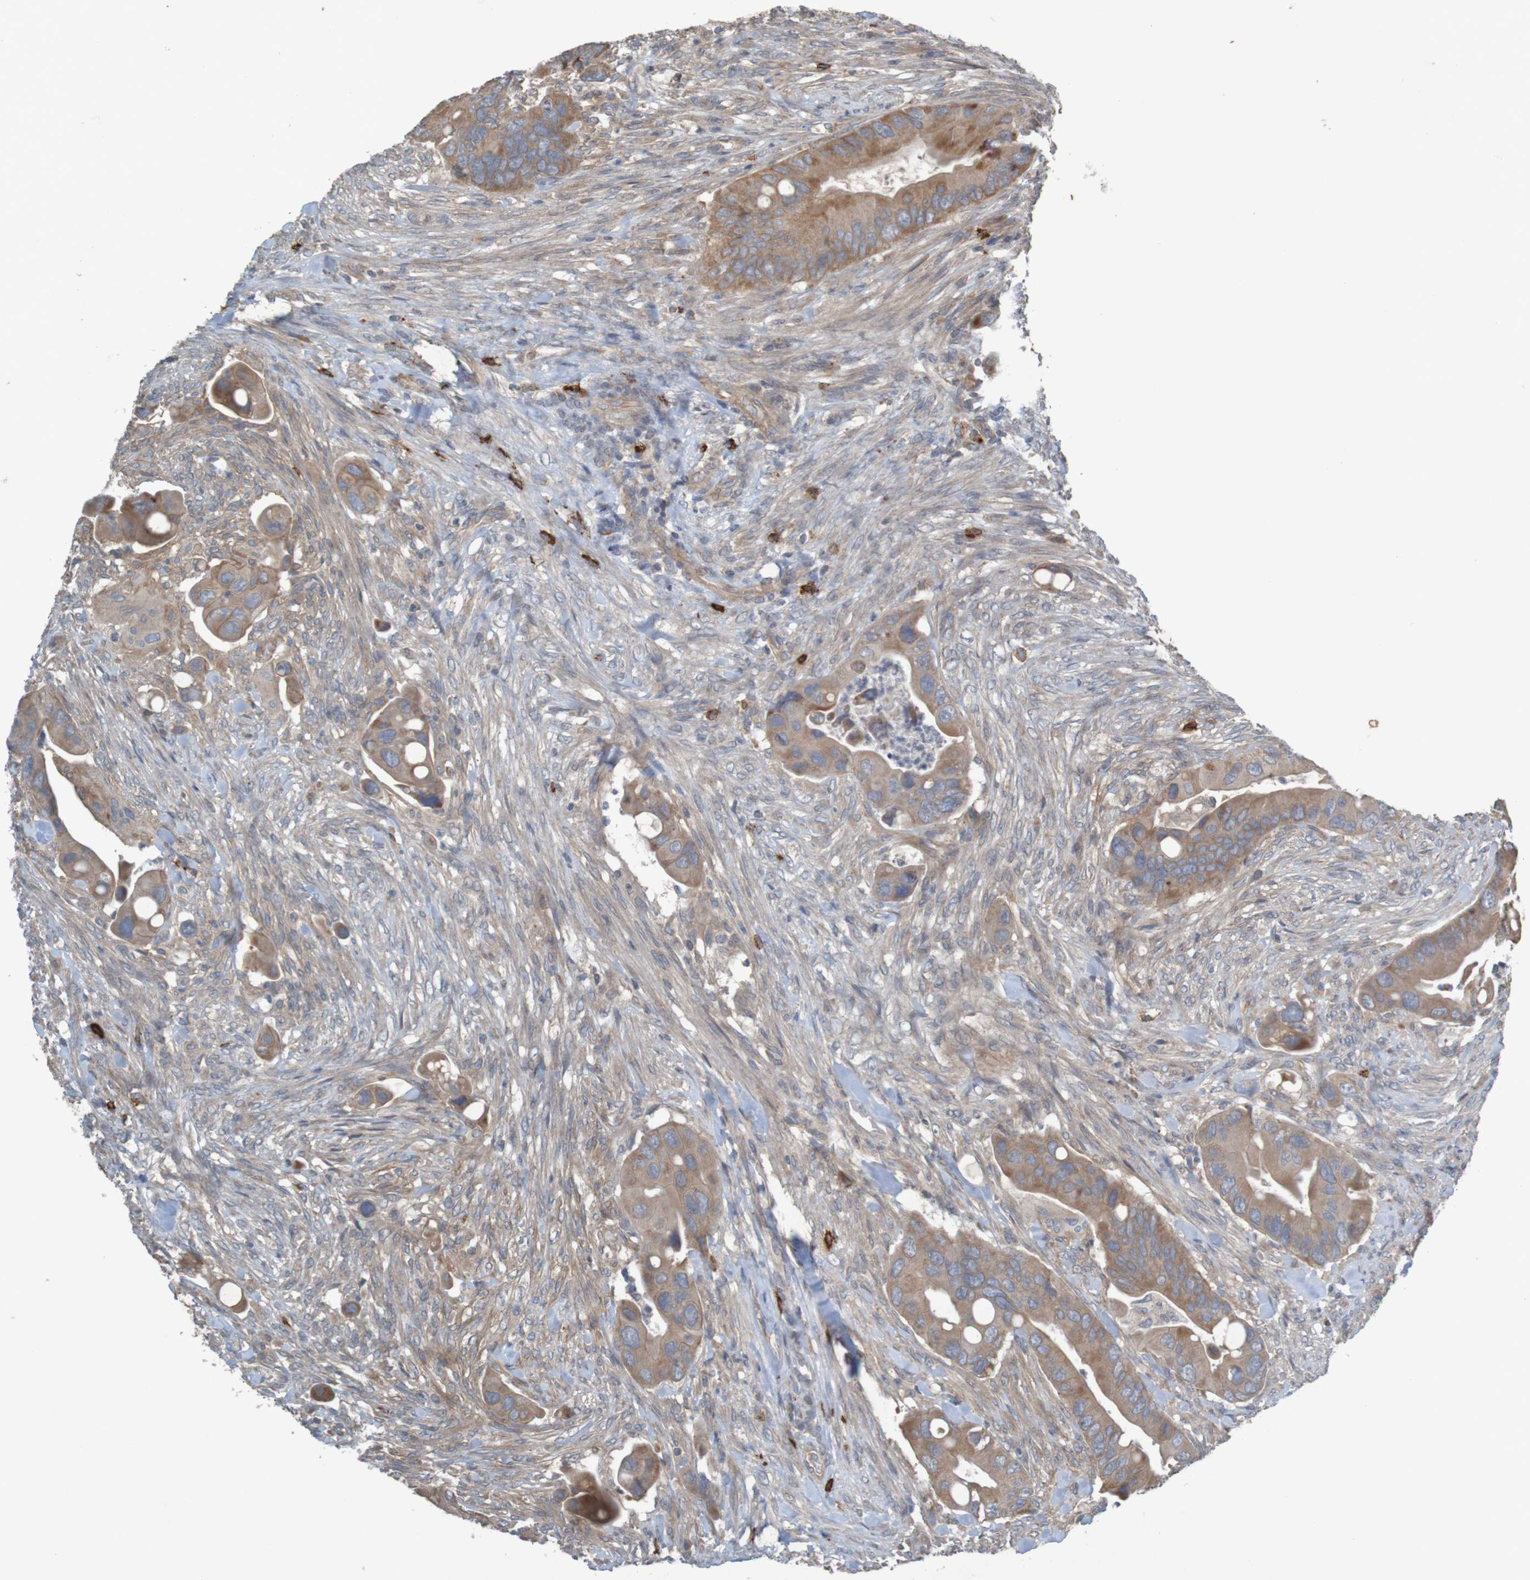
{"staining": {"intensity": "moderate", "quantity": ">75%", "location": "cytoplasmic/membranous"}, "tissue": "colorectal cancer", "cell_type": "Tumor cells", "image_type": "cancer", "snomed": [{"axis": "morphology", "description": "Adenocarcinoma, NOS"}, {"axis": "topography", "description": "Rectum"}], "caption": "Immunohistochemistry (IHC) image of neoplastic tissue: colorectal cancer (adenocarcinoma) stained using IHC shows medium levels of moderate protein expression localized specifically in the cytoplasmic/membranous of tumor cells, appearing as a cytoplasmic/membranous brown color.", "gene": "B3GAT2", "patient": {"sex": "female", "age": 57}}